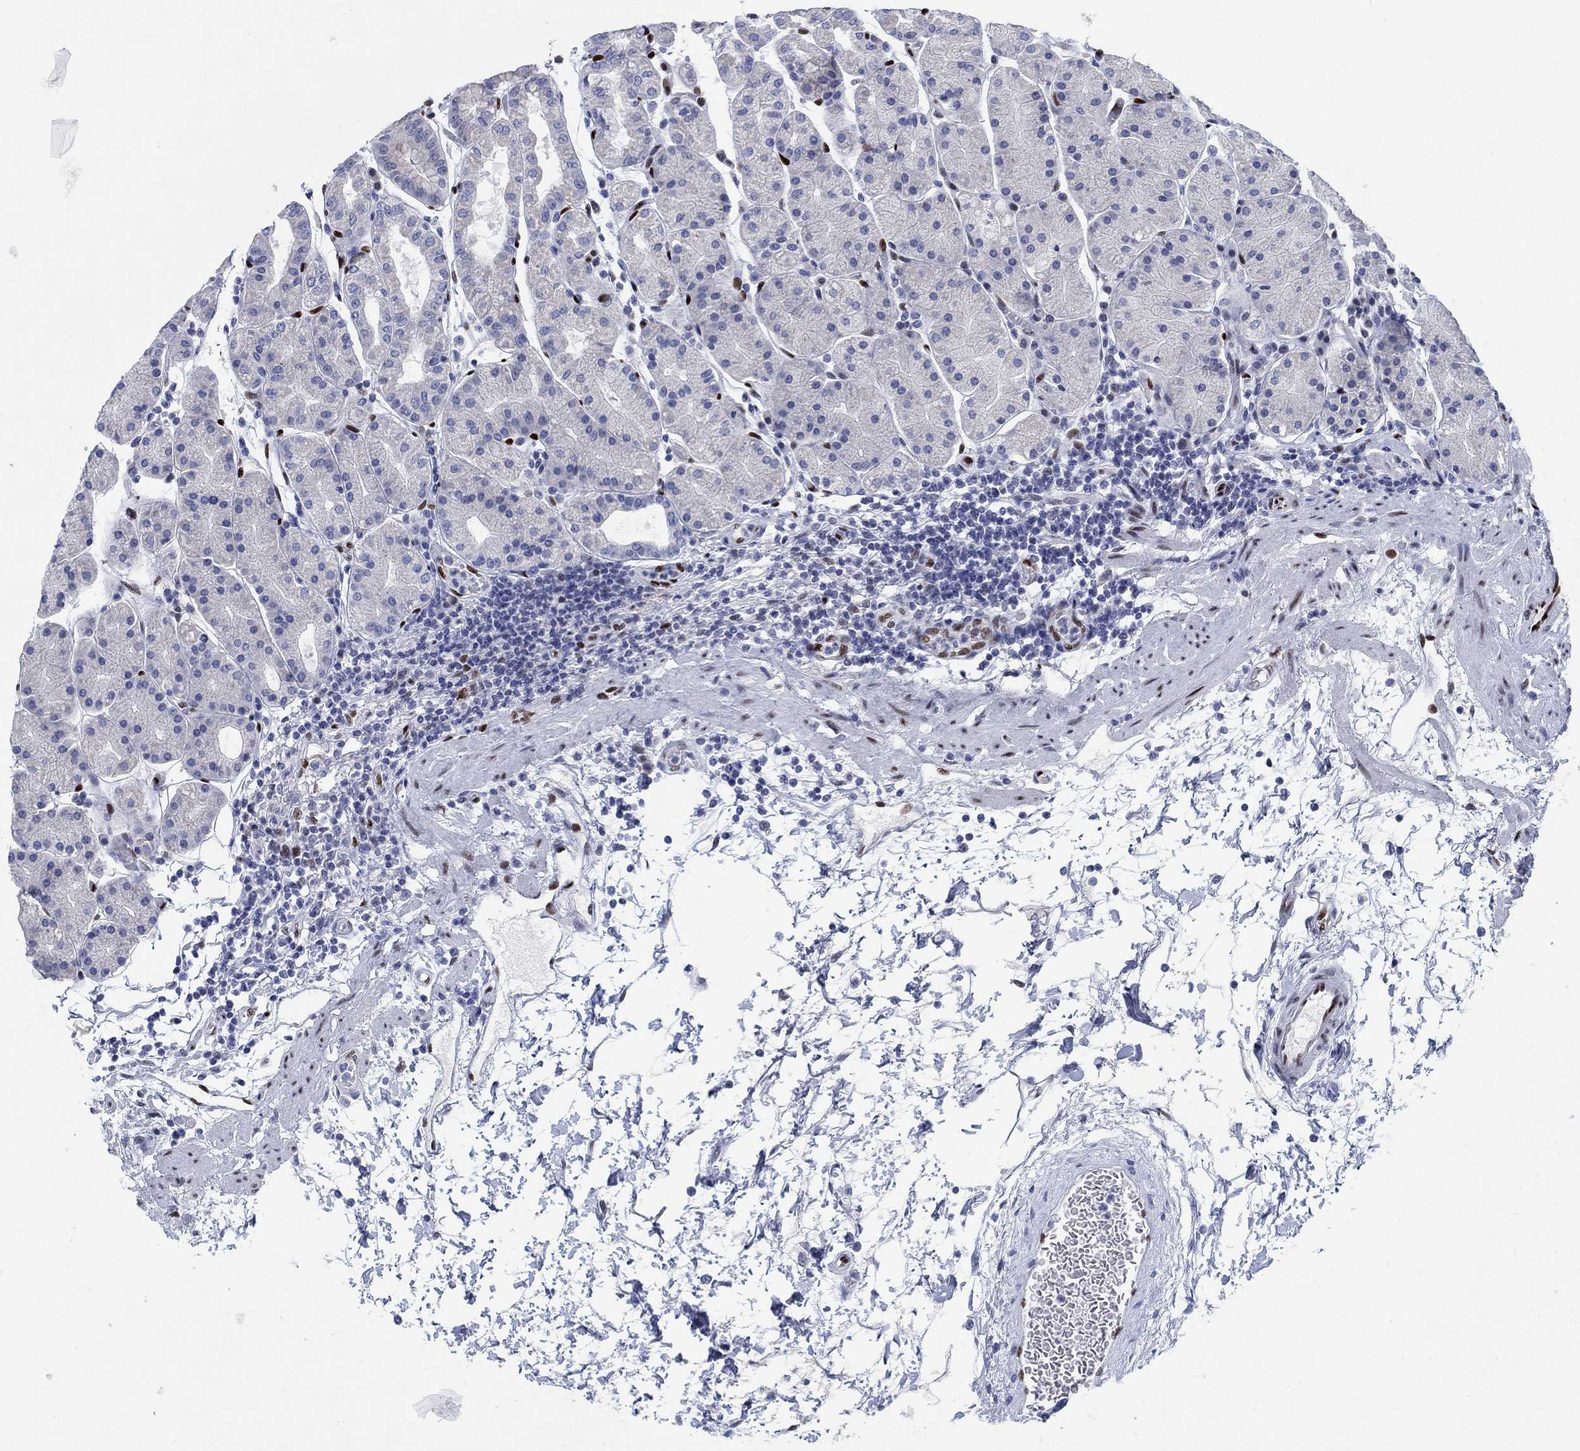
{"staining": {"intensity": "weak", "quantity": "<25%", "location": "cytoplasmic/membranous"}, "tissue": "stomach", "cell_type": "Glandular cells", "image_type": "normal", "snomed": [{"axis": "morphology", "description": "Normal tissue, NOS"}, {"axis": "topography", "description": "Stomach"}], "caption": "Human stomach stained for a protein using immunohistochemistry exhibits no expression in glandular cells.", "gene": "ZEB1", "patient": {"sex": "male", "age": 54}}